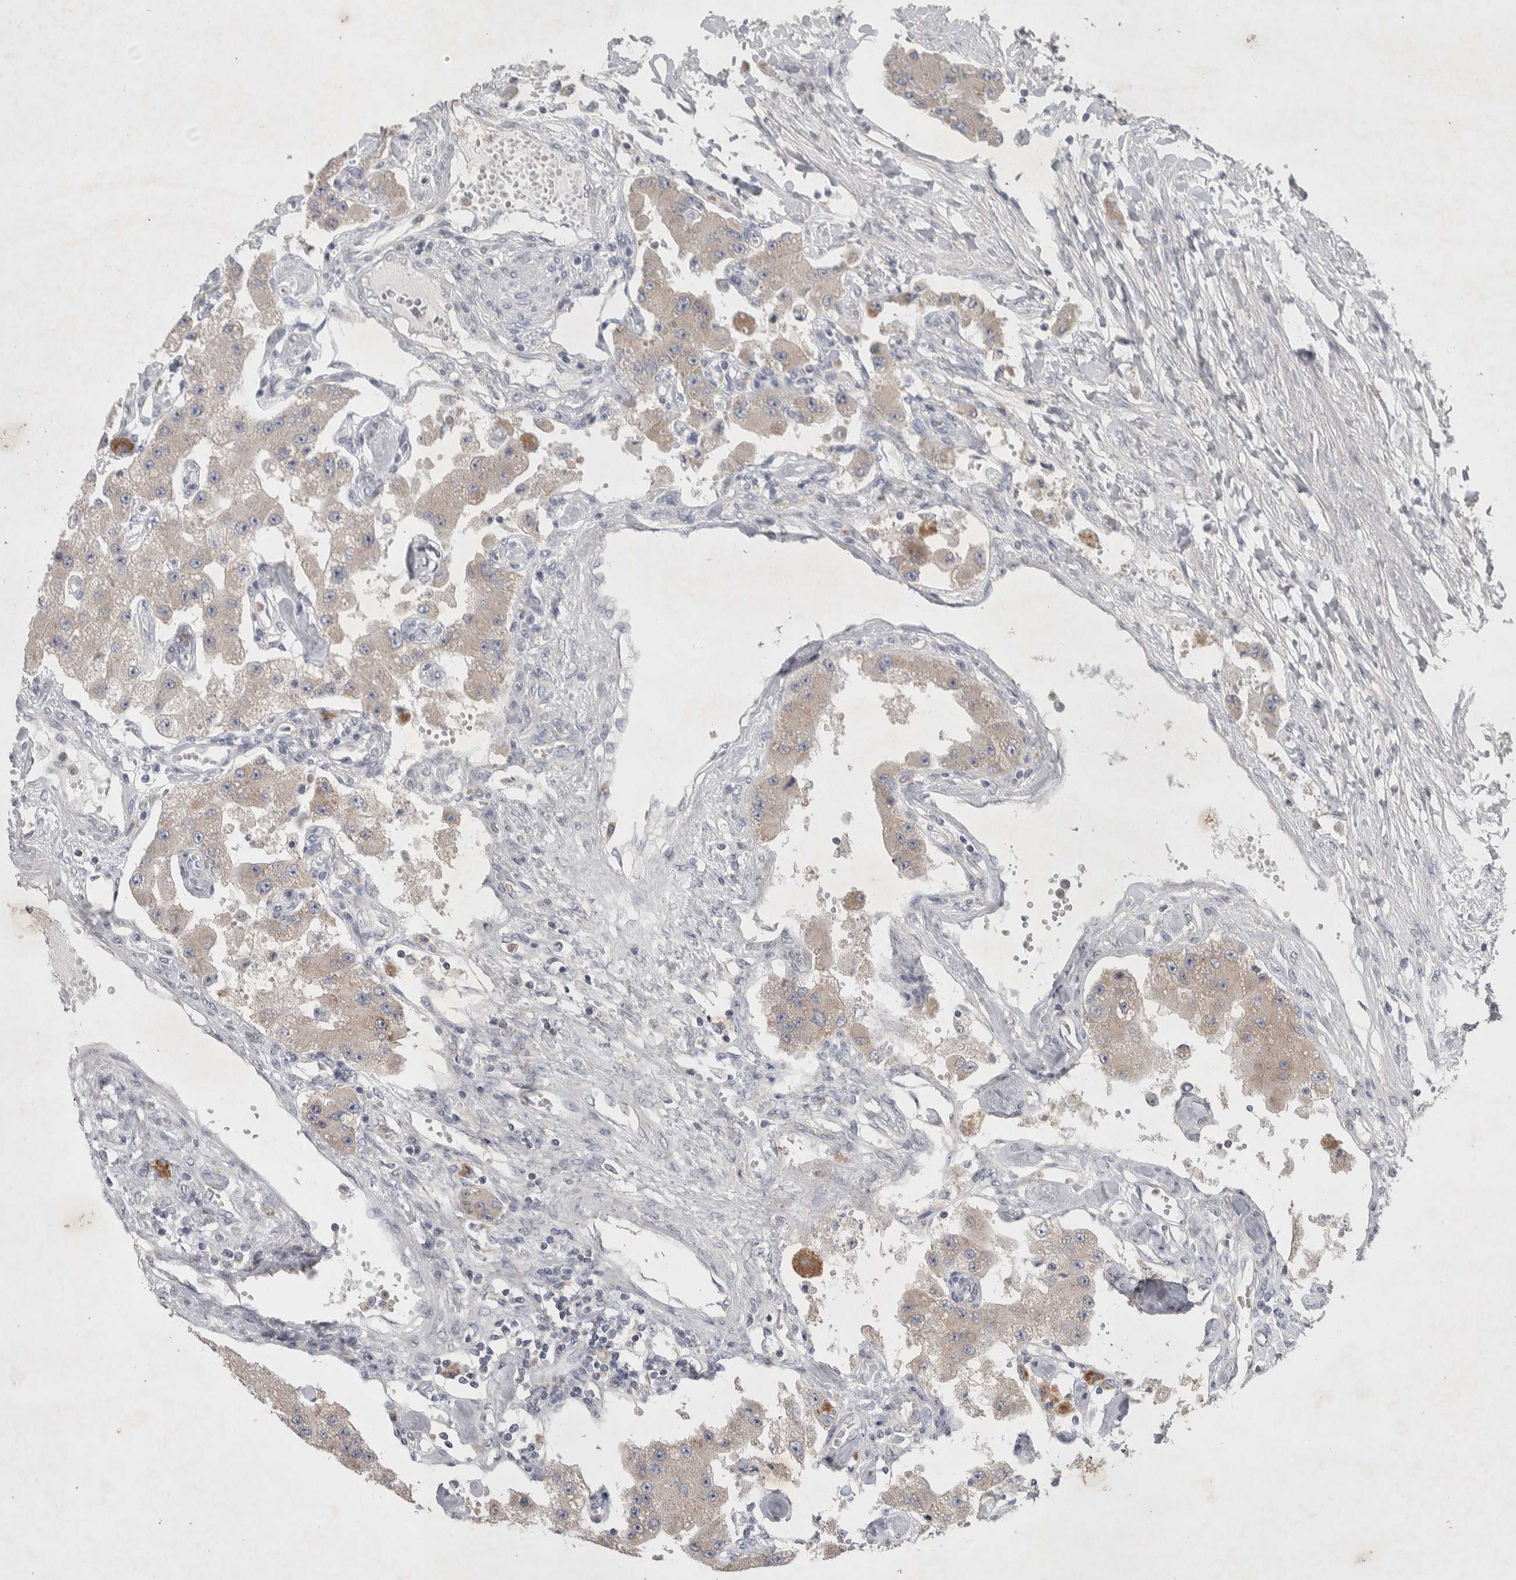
{"staining": {"intensity": "weak", "quantity": ">75%", "location": "cytoplasmic/membranous"}, "tissue": "carcinoid", "cell_type": "Tumor cells", "image_type": "cancer", "snomed": [{"axis": "morphology", "description": "Carcinoid, malignant, NOS"}, {"axis": "topography", "description": "Pancreas"}], "caption": "The photomicrograph shows staining of malignant carcinoid, revealing weak cytoplasmic/membranous protein expression (brown color) within tumor cells.", "gene": "SRP68", "patient": {"sex": "male", "age": 41}}